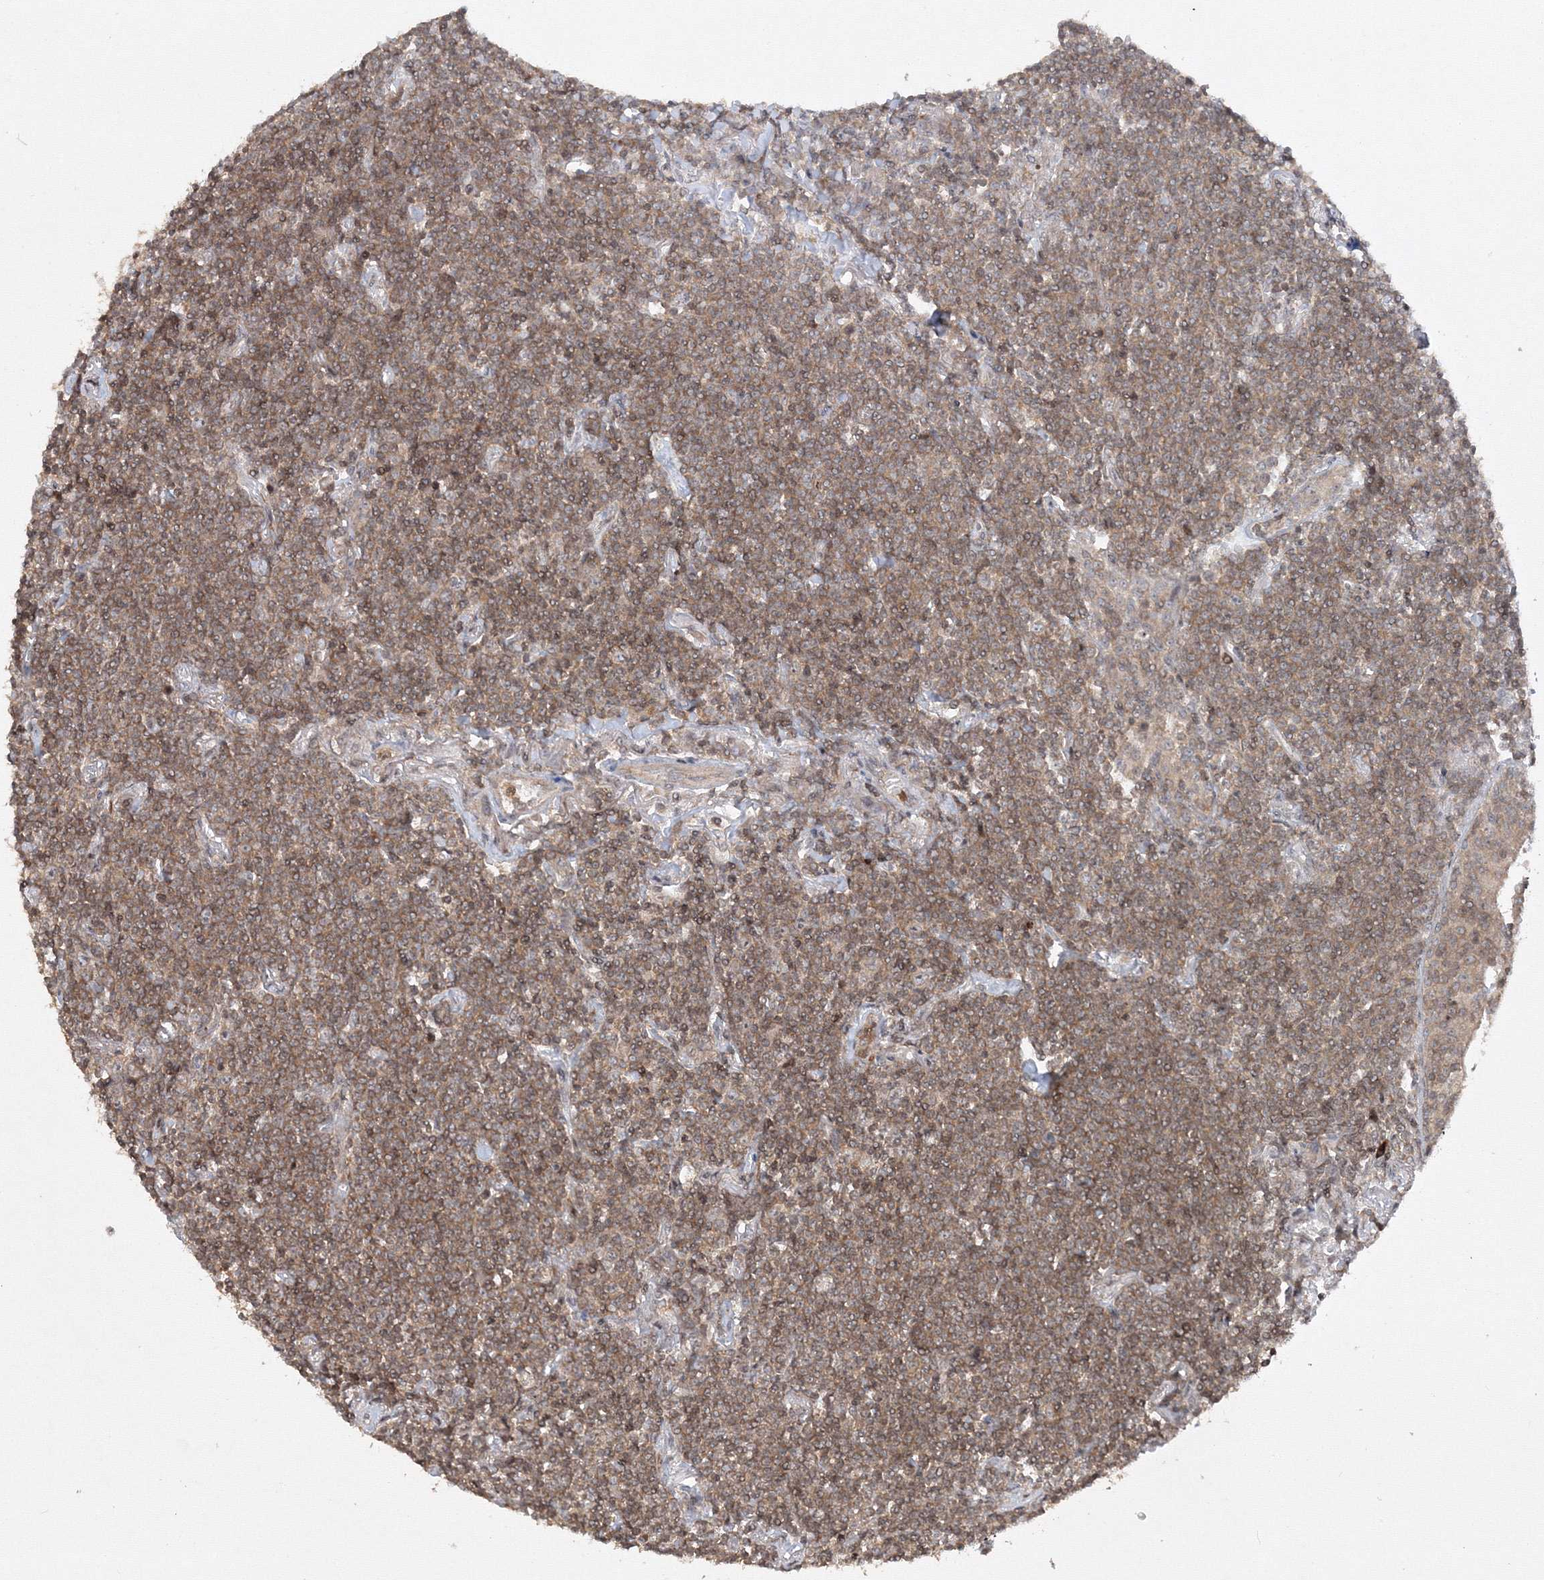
{"staining": {"intensity": "moderate", "quantity": ">75%", "location": "cytoplasmic/membranous"}, "tissue": "lymphoma", "cell_type": "Tumor cells", "image_type": "cancer", "snomed": [{"axis": "morphology", "description": "Malignant lymphoma, non-Hodgkin's type, Low grade"}, {"axis": "topography", "description": "Lung"}], "caption": "A brown stain labels moderate cytoplasmic/membranous staining of a protein in human malignant lymphoma, non-Hodgkin's type (low-grade) tumor cells. (brown staining indicates protein expression, while blue staining denotes nuclei).", "gene": "MKRN2", "patient": {"sex": "female", "age": 71}}